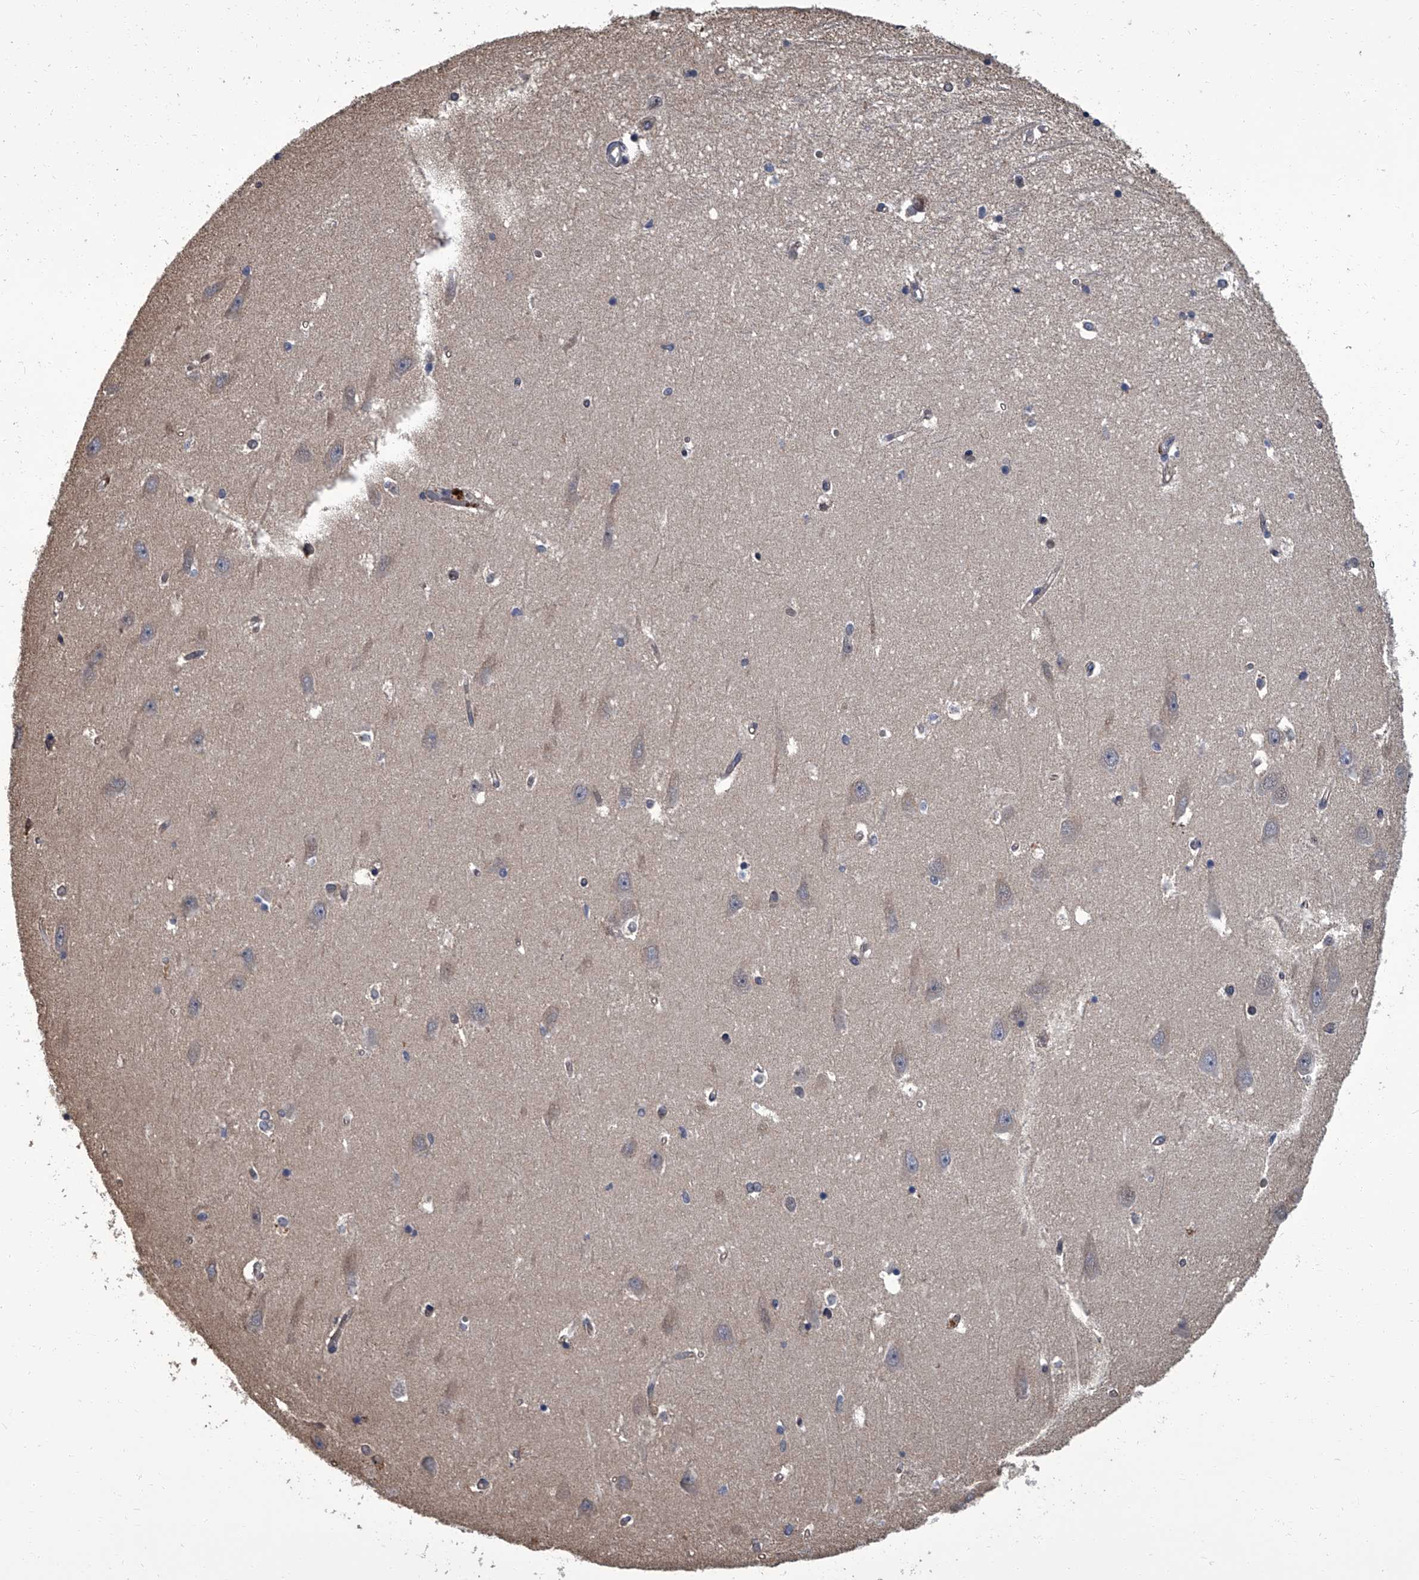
{"staining": {"intensity": "negative", "quantity": "none", "location": "none"}, "tissue": "hippocampus", "cell_type": "Glial cells", "image_type": "normal", "snomed": [{"axis": "morphology", "description": "Normal tissue, NOS"}, {"axis": "topography", "description": "Hippocampus"}], "caption": "Protein analysis of benign hippocampus reveals no significant expression in glial cells.", "gene": "SIRT4", "patient": {"sex": "male", "age": 45}}